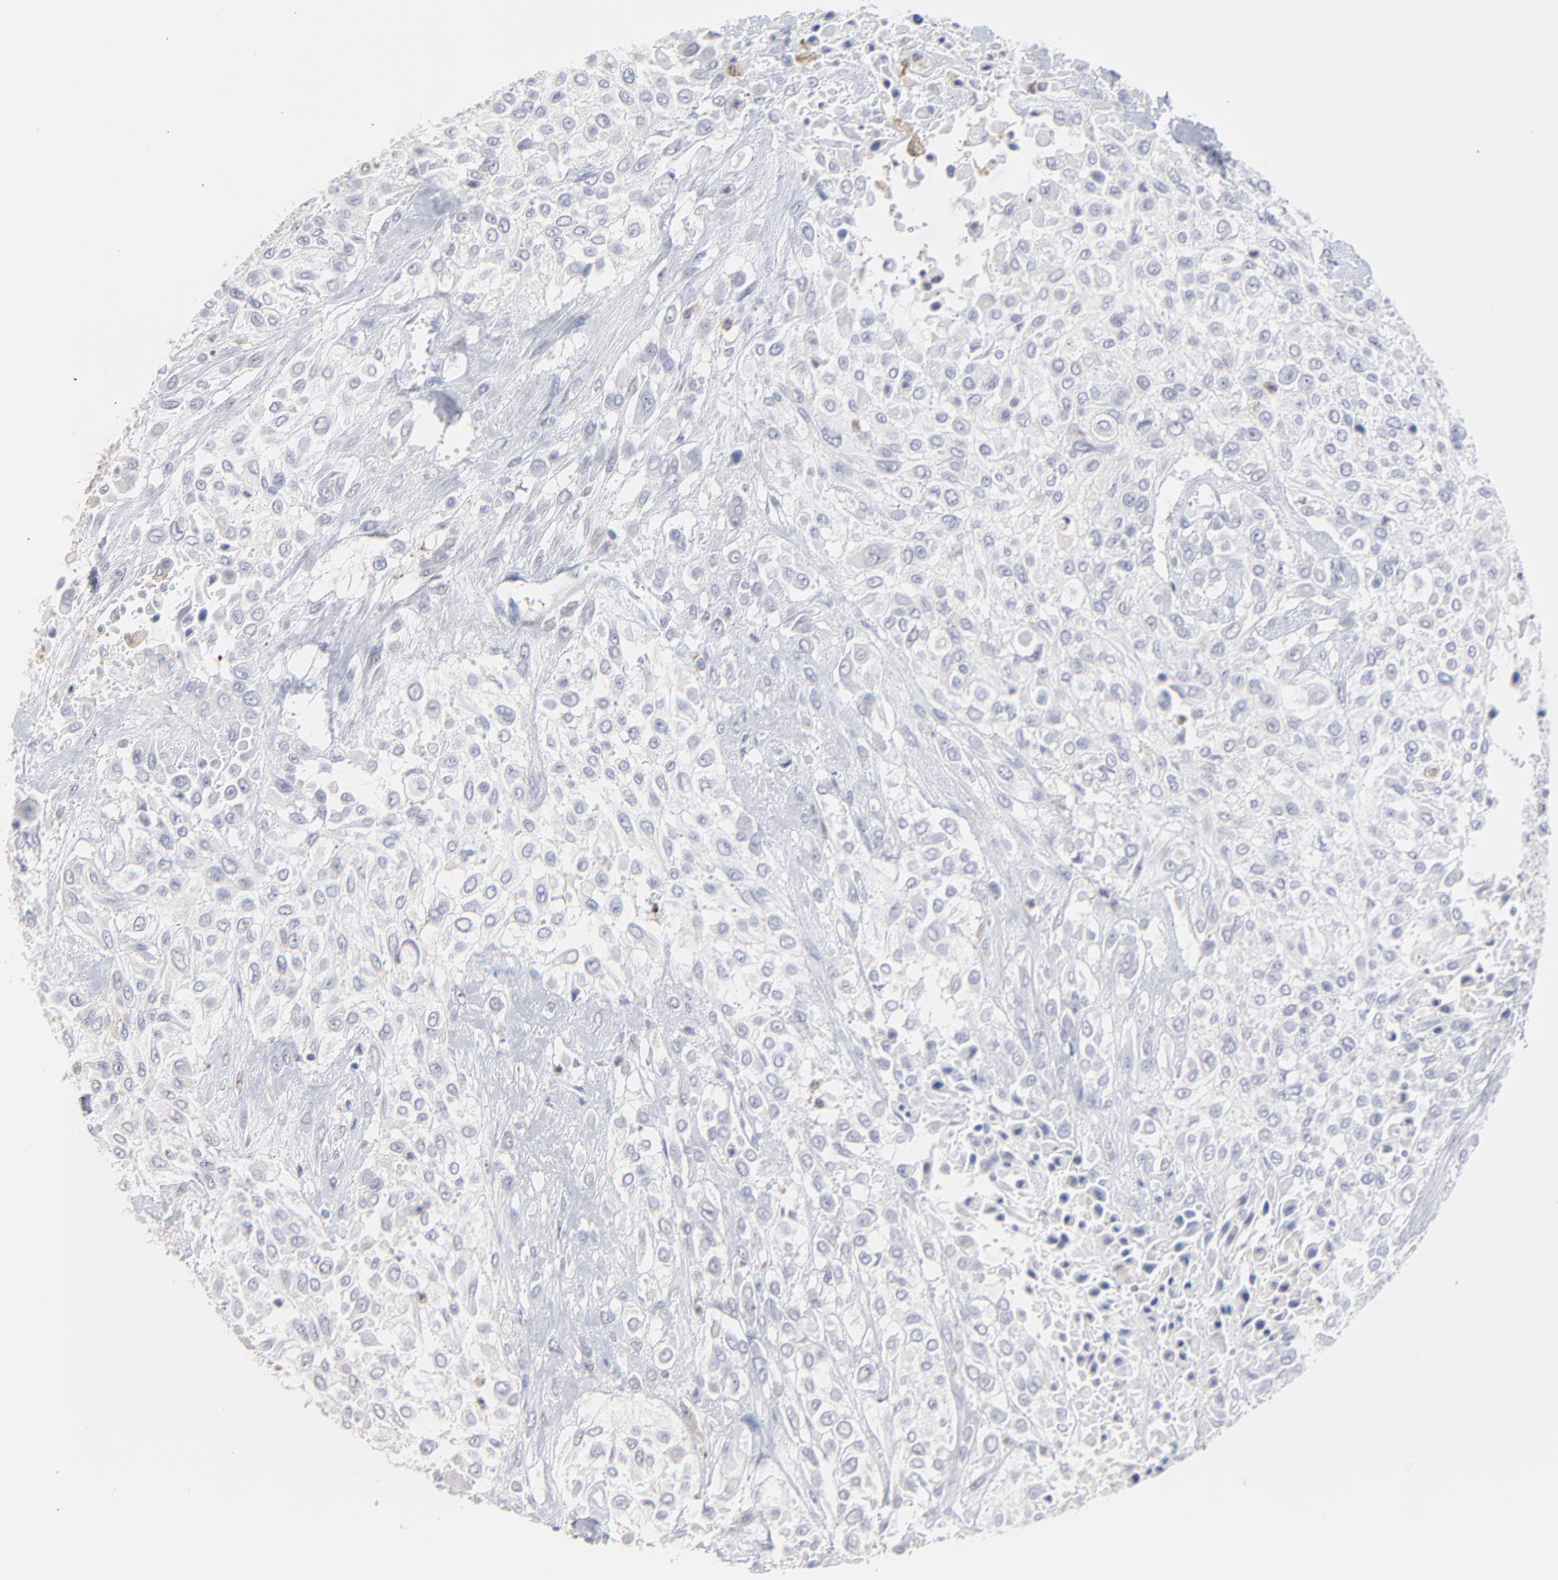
{"staining": {"intensity": "negative", "quantity": "none", "location": "none"}, "tissue": "urothelial cancer", "cell_type": "Tumor cells", "image_type": "cancer", "snomed": [{"axis": "morphology", "description": "Urothelial carcinoma, High grade"}, {"axis": "topography", "description": "Urinary bladder"}], "caption": "Immunohistochemical staining of urothelial cancer shows no significant positivity in tumor cells. The staining was performed using DAB to visualize the protein expression in brown, while the nuclei were stained in blue with hematoxylin (Magnification: 20x).", "gene": "SMARCA1", "patient": {"sex": "male", "age": 57}}